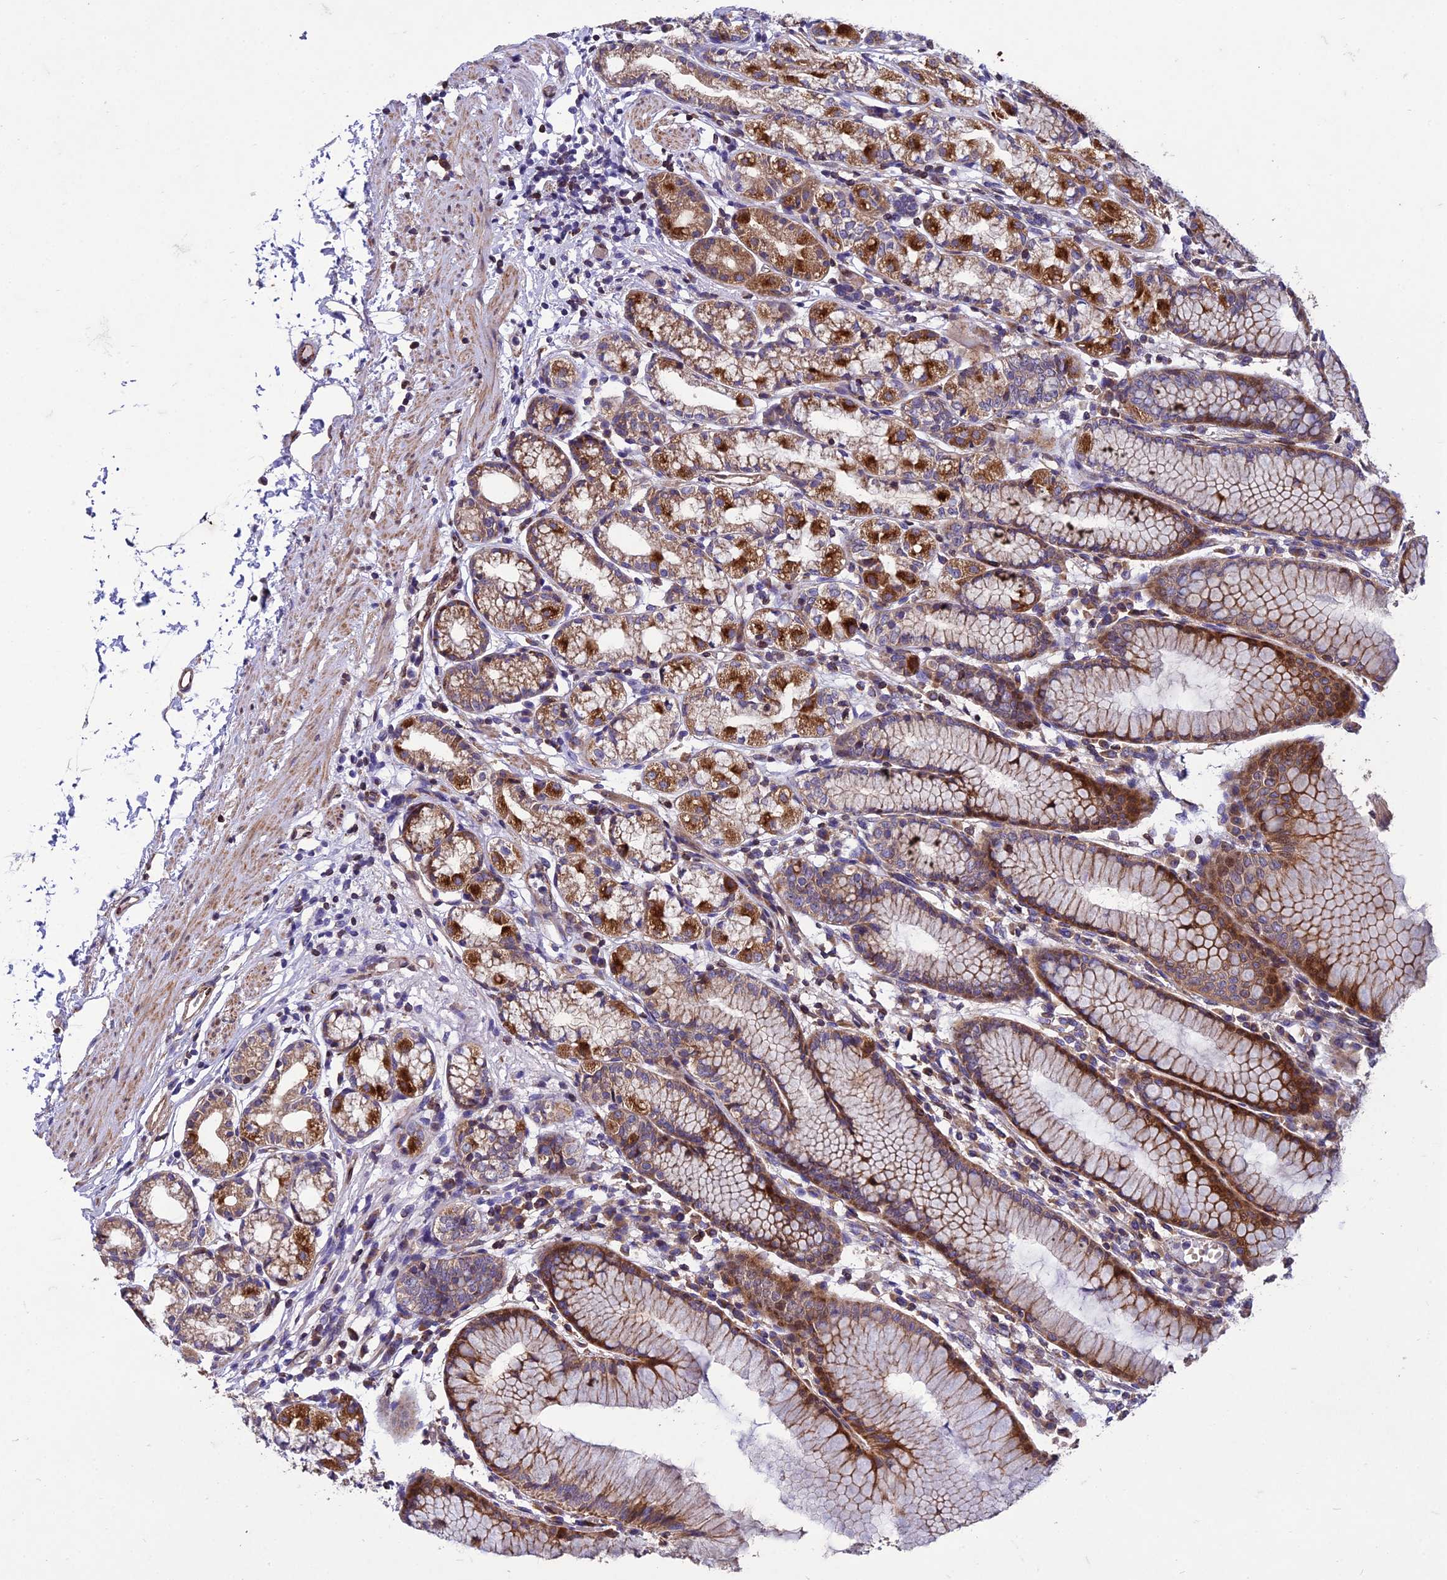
{"staining": {"intensity": "strong", "quantity": ">75%", "location": "cytoplasmic/membranous"}, "tissue": "stomach", "cell_type": "Glandular cells", "image_type": "normal", "snomed": [{"axis": "morphology", "description": "Normal tissue, NOS"}, {"axis": "topography", "description": "Stomach"}], "caption": "The micrograph exhibits immunohistochemical staining of unremarkable stomach. There is strong cytoplasmic/membranous expression is present in approximately >75% of glandular cells.", "gene": "GIMAP1", "patient": {"sex": "female", "age": 57}}